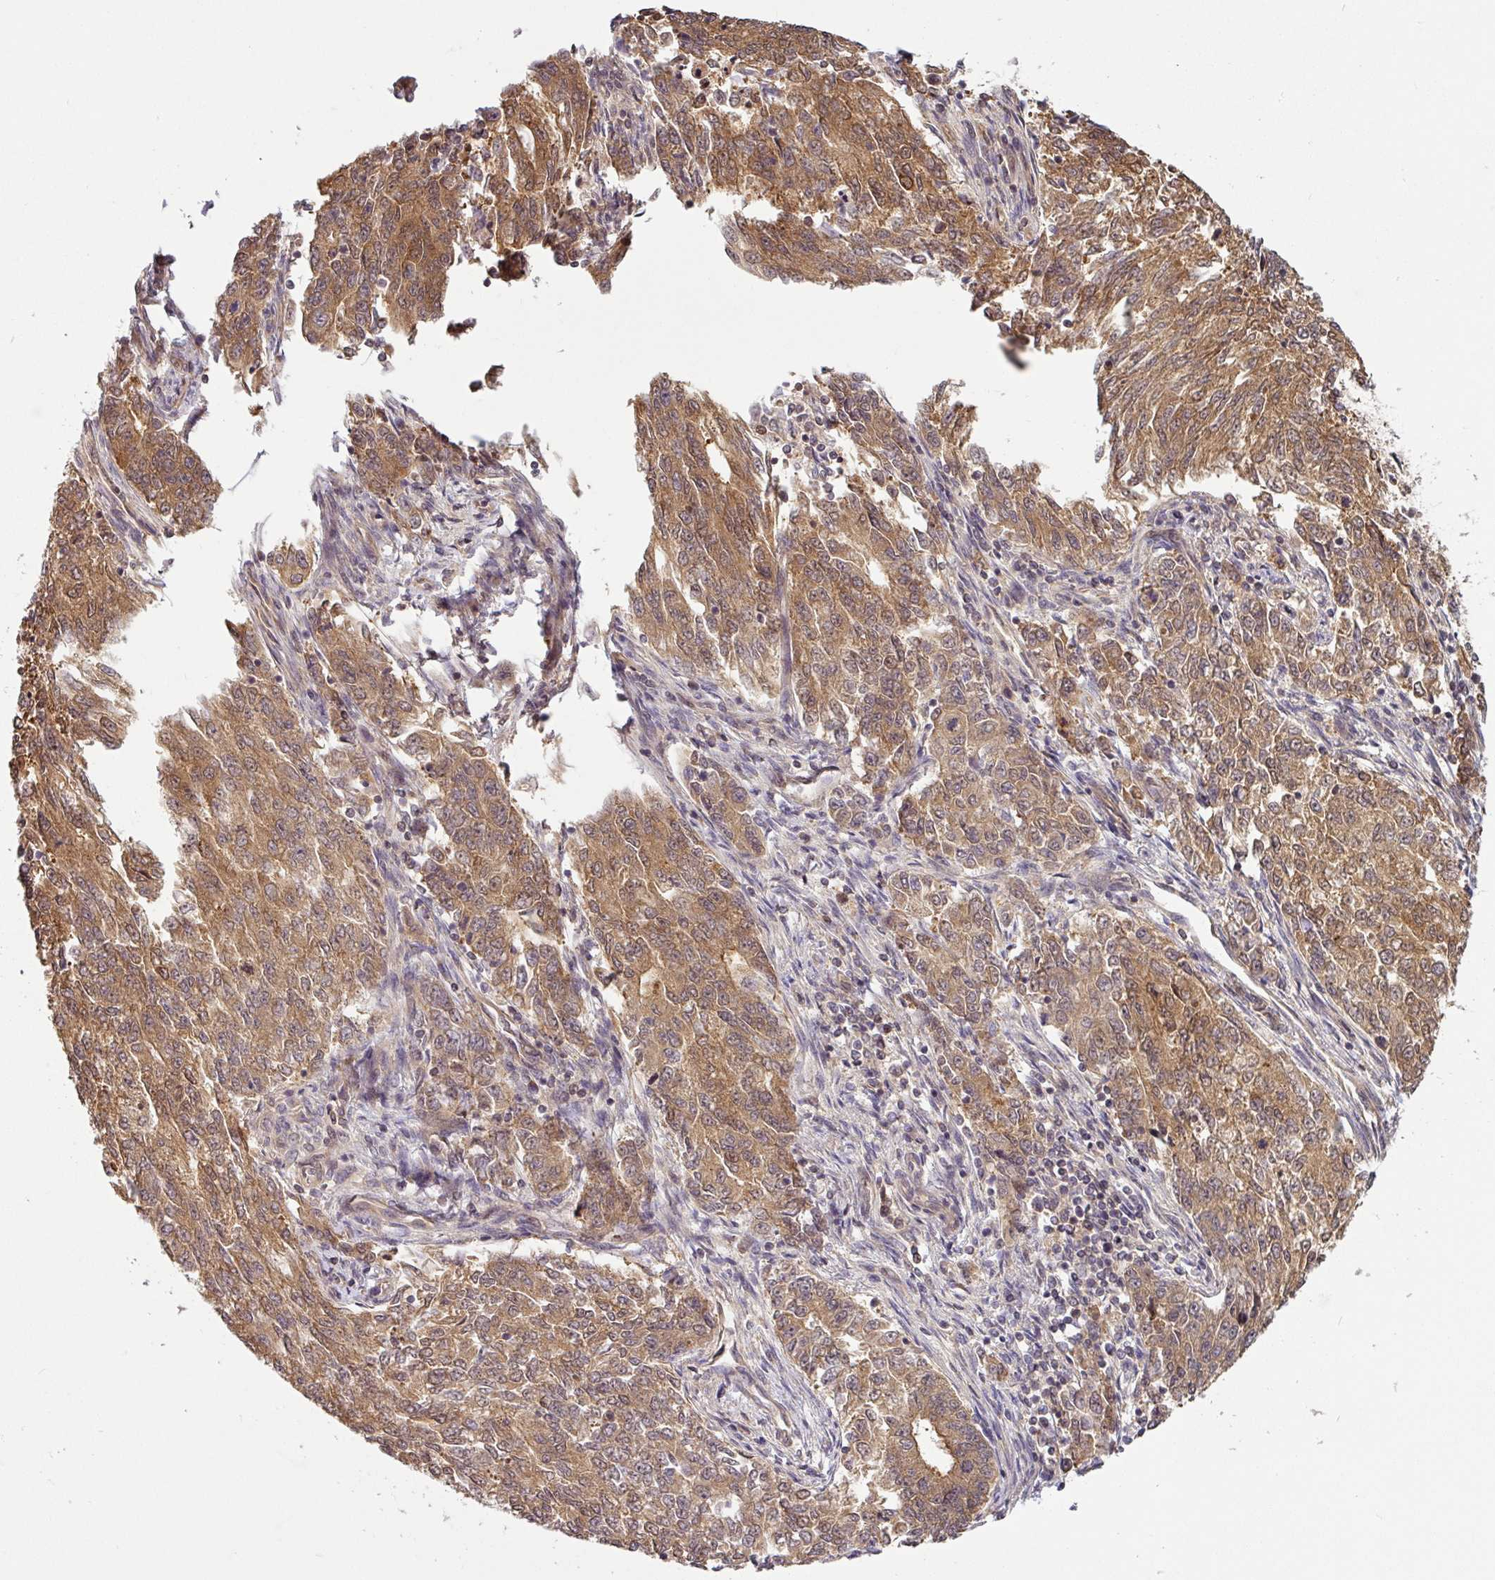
{"staining": {"intensity": "moderate", "quantity": ">75%", "location": "cytoplasmic/membranous"}, "tissue": "endometrial cancer", "cell_type": "Tumor cells", "image_type": "cancer", "snomed": [{"axis": "morphology", "description": "Adenocarcinoma, NOS"}, {"axis": "topography", "description": "Endometrium"}], "caption": "Immunohistochemical staining of endometrial cancer demonstrates moderate cytoplasmic/membranous protein staining in approximately >75% of tumor cells. The protein is shown in brown color, while the nuclei are stained blue.", "gene": "SHB", "patient": {"sex": "female", "age": 50}}